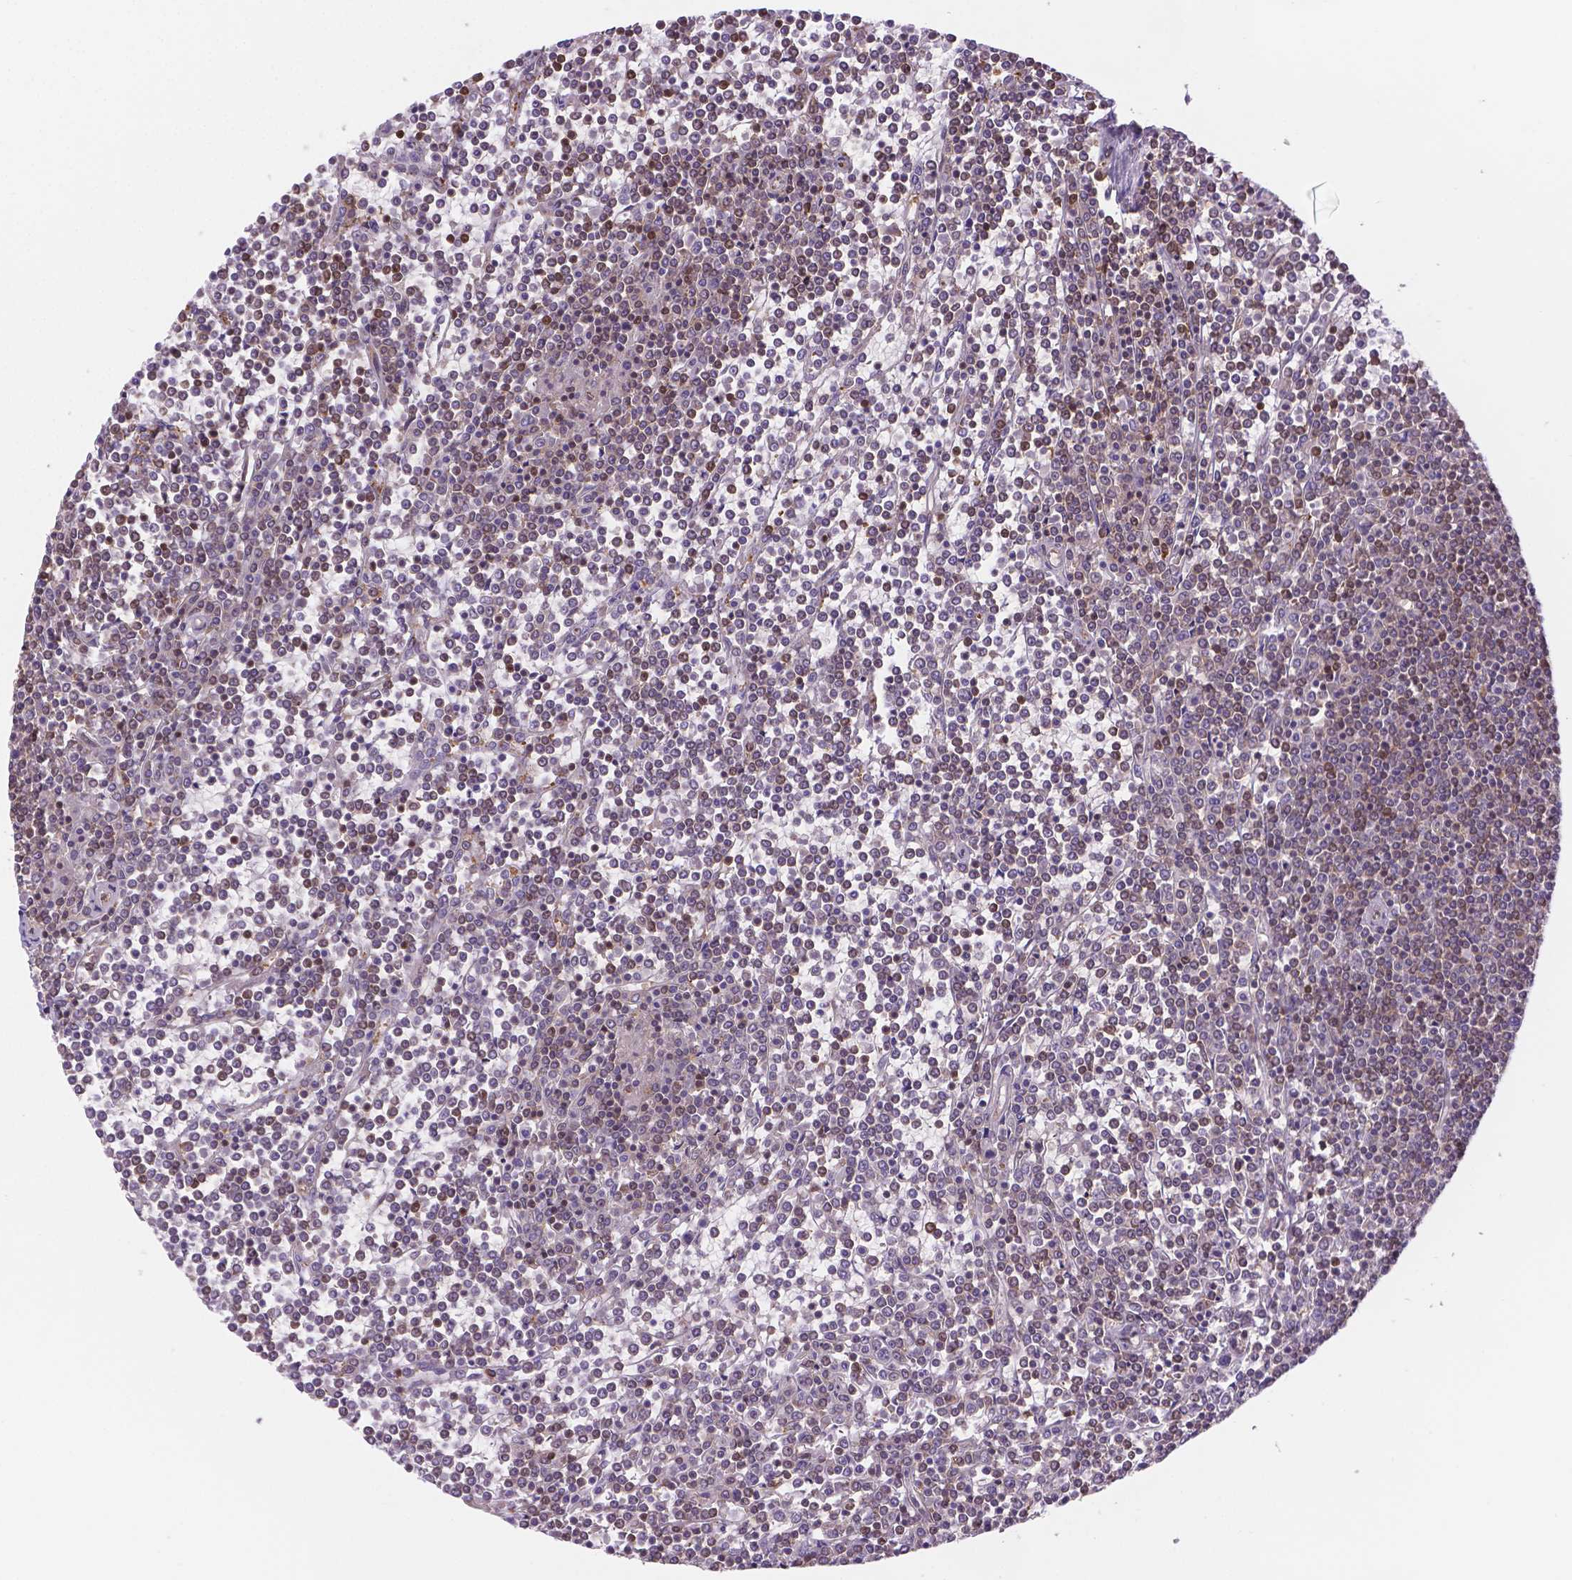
{"staining": {"intensity": "weak", "quantity": "25%-75%", "location": "cytoplasmic/membranous"}, "tissue": "lymphoma", "cell_type": "Tumor cells", "image_type": "cancer", "snomed": [{"axis": "morphology", "description": "Malignant lymphoma, non-Hodgkin's type, Low grade"}, {"axis": "topography", "description": "Spleen"}], "caption": "Tumor cells reveal low levels of weak cytoplasmic/membranous expression in approximately 25%-75% of cells in human low-grade malignant lymphoma, non-Hodgkin's type. Using DAB (brown) and hematoxylin (blue) stains, captured at high magnification using brightfield microscopy.", "gene": "DMWD", "patient": {"sex": "female", "age": 19}}